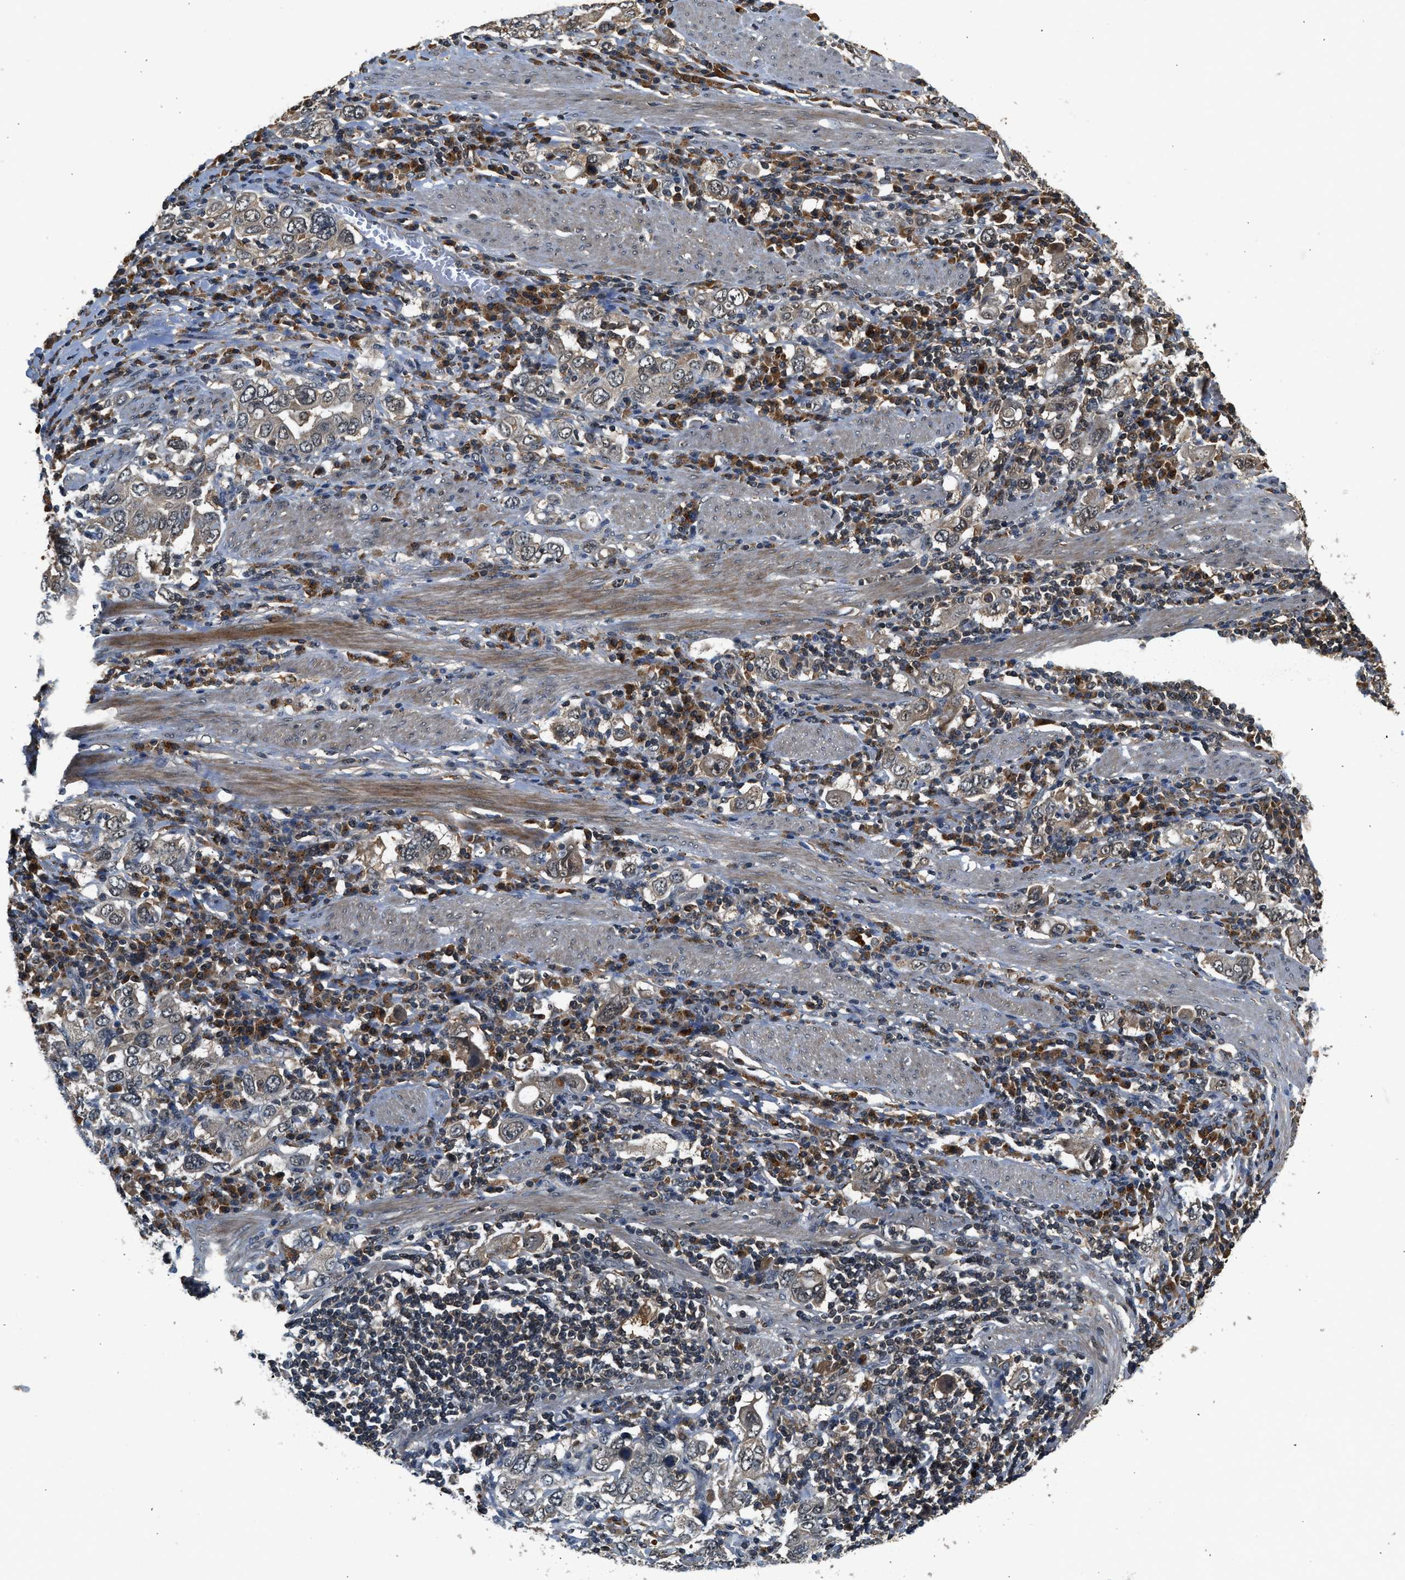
{"staining": {"intensity": "weak", "quantity": "25%-75%", "location": "cytoplasmic/membranous"}, "tissue": "stomach cancer", "cell_type": "Tumor cells", "image_type": "cancer", "snomed": [{"axis": "morphology", "description": "Adenocarcinoma, NOS"}, {"axis": "topography", "description": "Stomach, upper"}], "caption": "High-magnification brightfield microscopy of adenocarcinoma (stomach) stained with DAB (3,3'-diaminobenzidine) (brown) and counterstained with hematoxylin (blue). tumor cells exhibit weak cytoplasmic/membranous expression is appreciated in approximately25%-75% of cells. Immunohistochemistry (ihc) stains the protein in brown and the nuclei are stained blue.", "gene": "SLC15A4", "patient": {"sex": "male", "age": 62}}